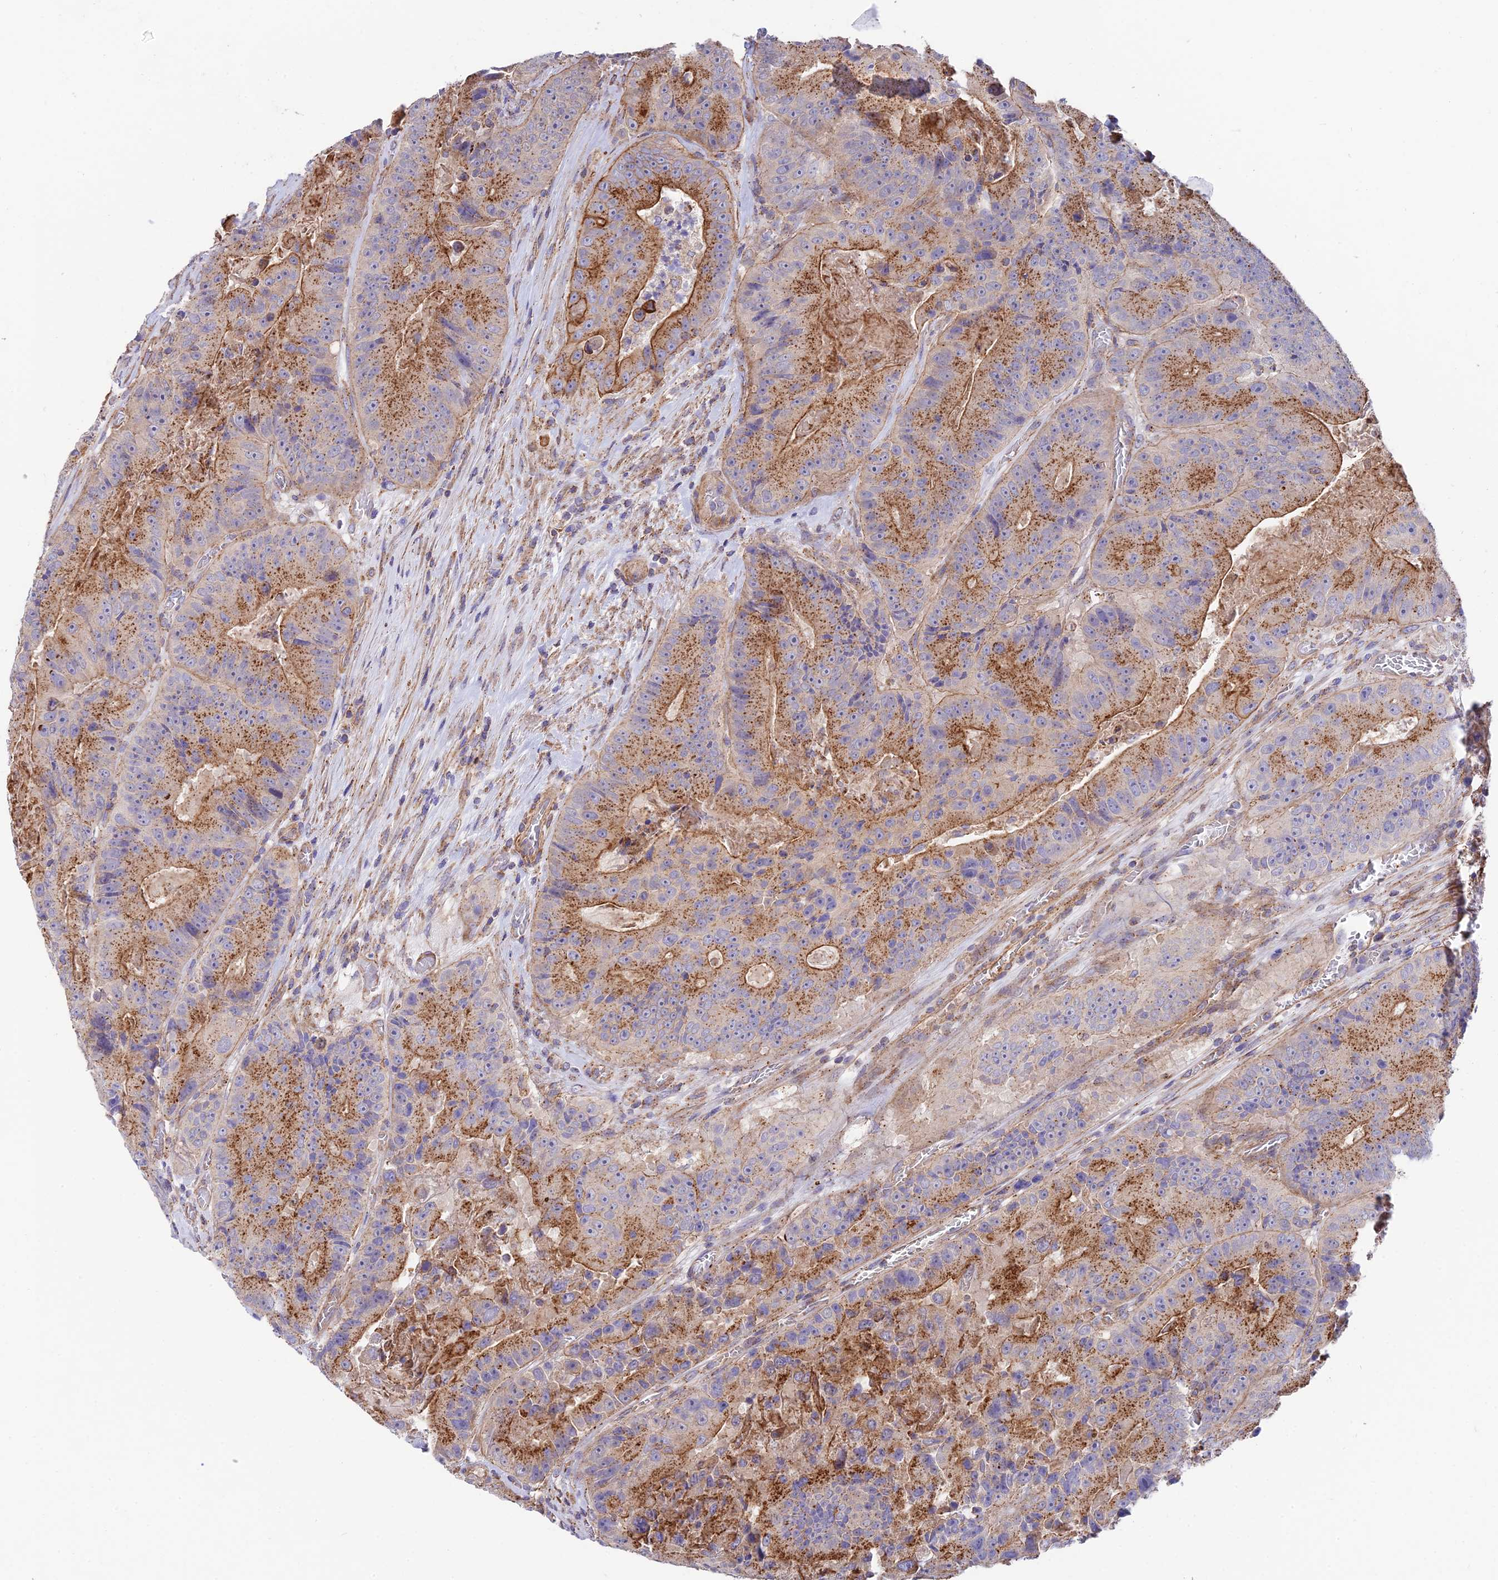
{"staining": {"intensity": "strong", "quantity": "25%-75%", "location": "cytoplasmic/membranous"}, "tissue": "colorectal cancer", "cell_type": "Tumor cells", "image_type": "cancer", "snomed": [{"axis": "morphology", "description": "Adenocarcinoma, NOS"}, {"axis": "topography", "description": "Colon"}], "caption": "This micrograph reveals colorectal cancer stained with immunohistochemistry to label a protein in brown. The cytoplasmic/membranous of tumor cells show strong positivity for the protein. Nuclei are counter-stained blue.", "gene": "QRFP", "patient": {"sex": "female", "age": 86}}